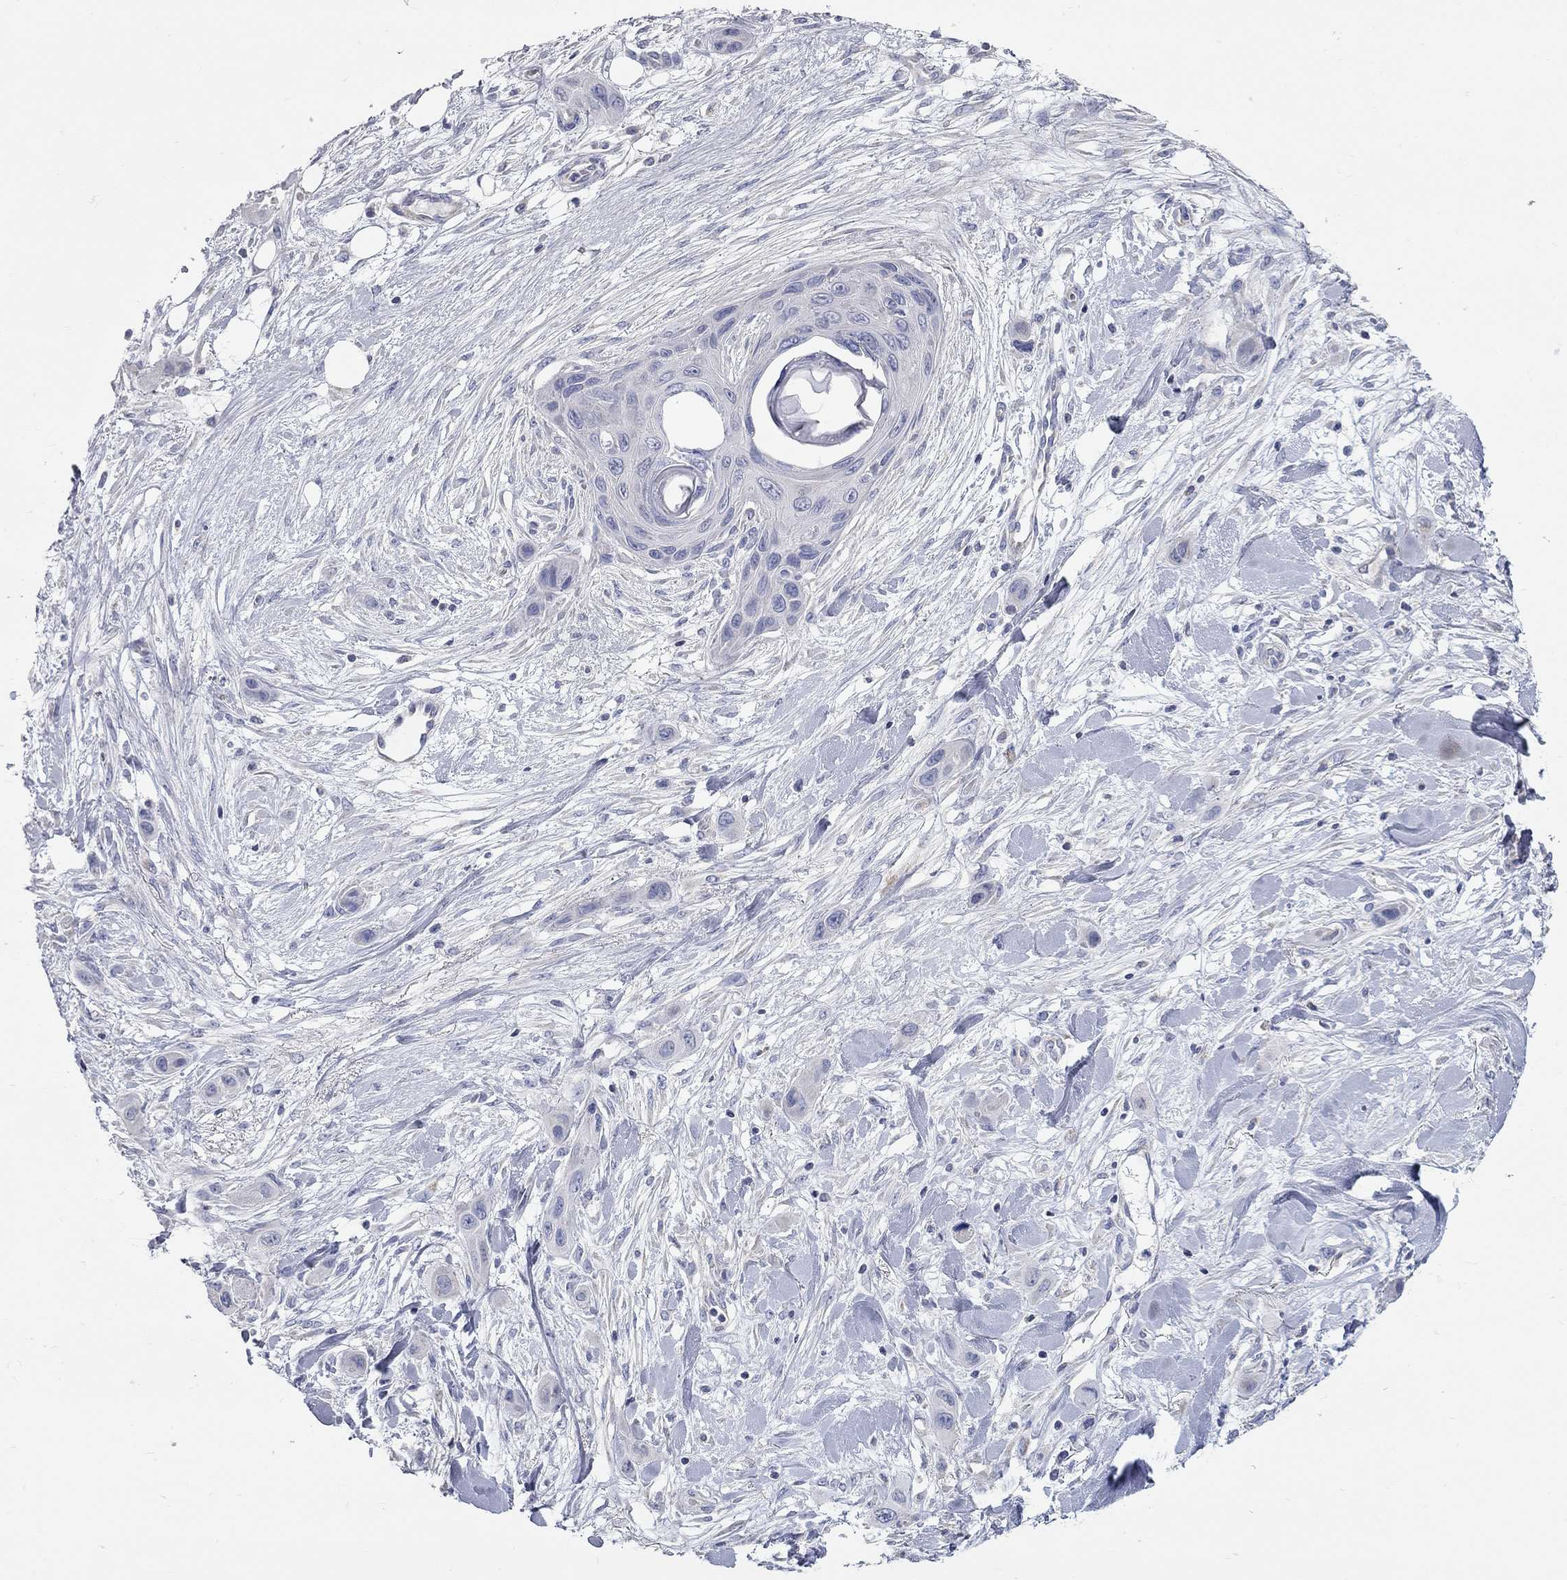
{"staining": {"intensity": "negative", "quantity": "none", "location": "none"}, "tissue": "skin cancer", "cell_type": "Tumor cells", "image_type": "cancer", "snomed": [{"axis": "morphology", "description": "Squamous cell carcinoma, NOS"}, {"axis": "topography", "description": "Skin"}], "caption": "The IHC micrograph has no significant positivity in tumor cells of skin cancer tissue.", "gene": "CFAP161", "patient": {"sex": "male", "age": 79}}